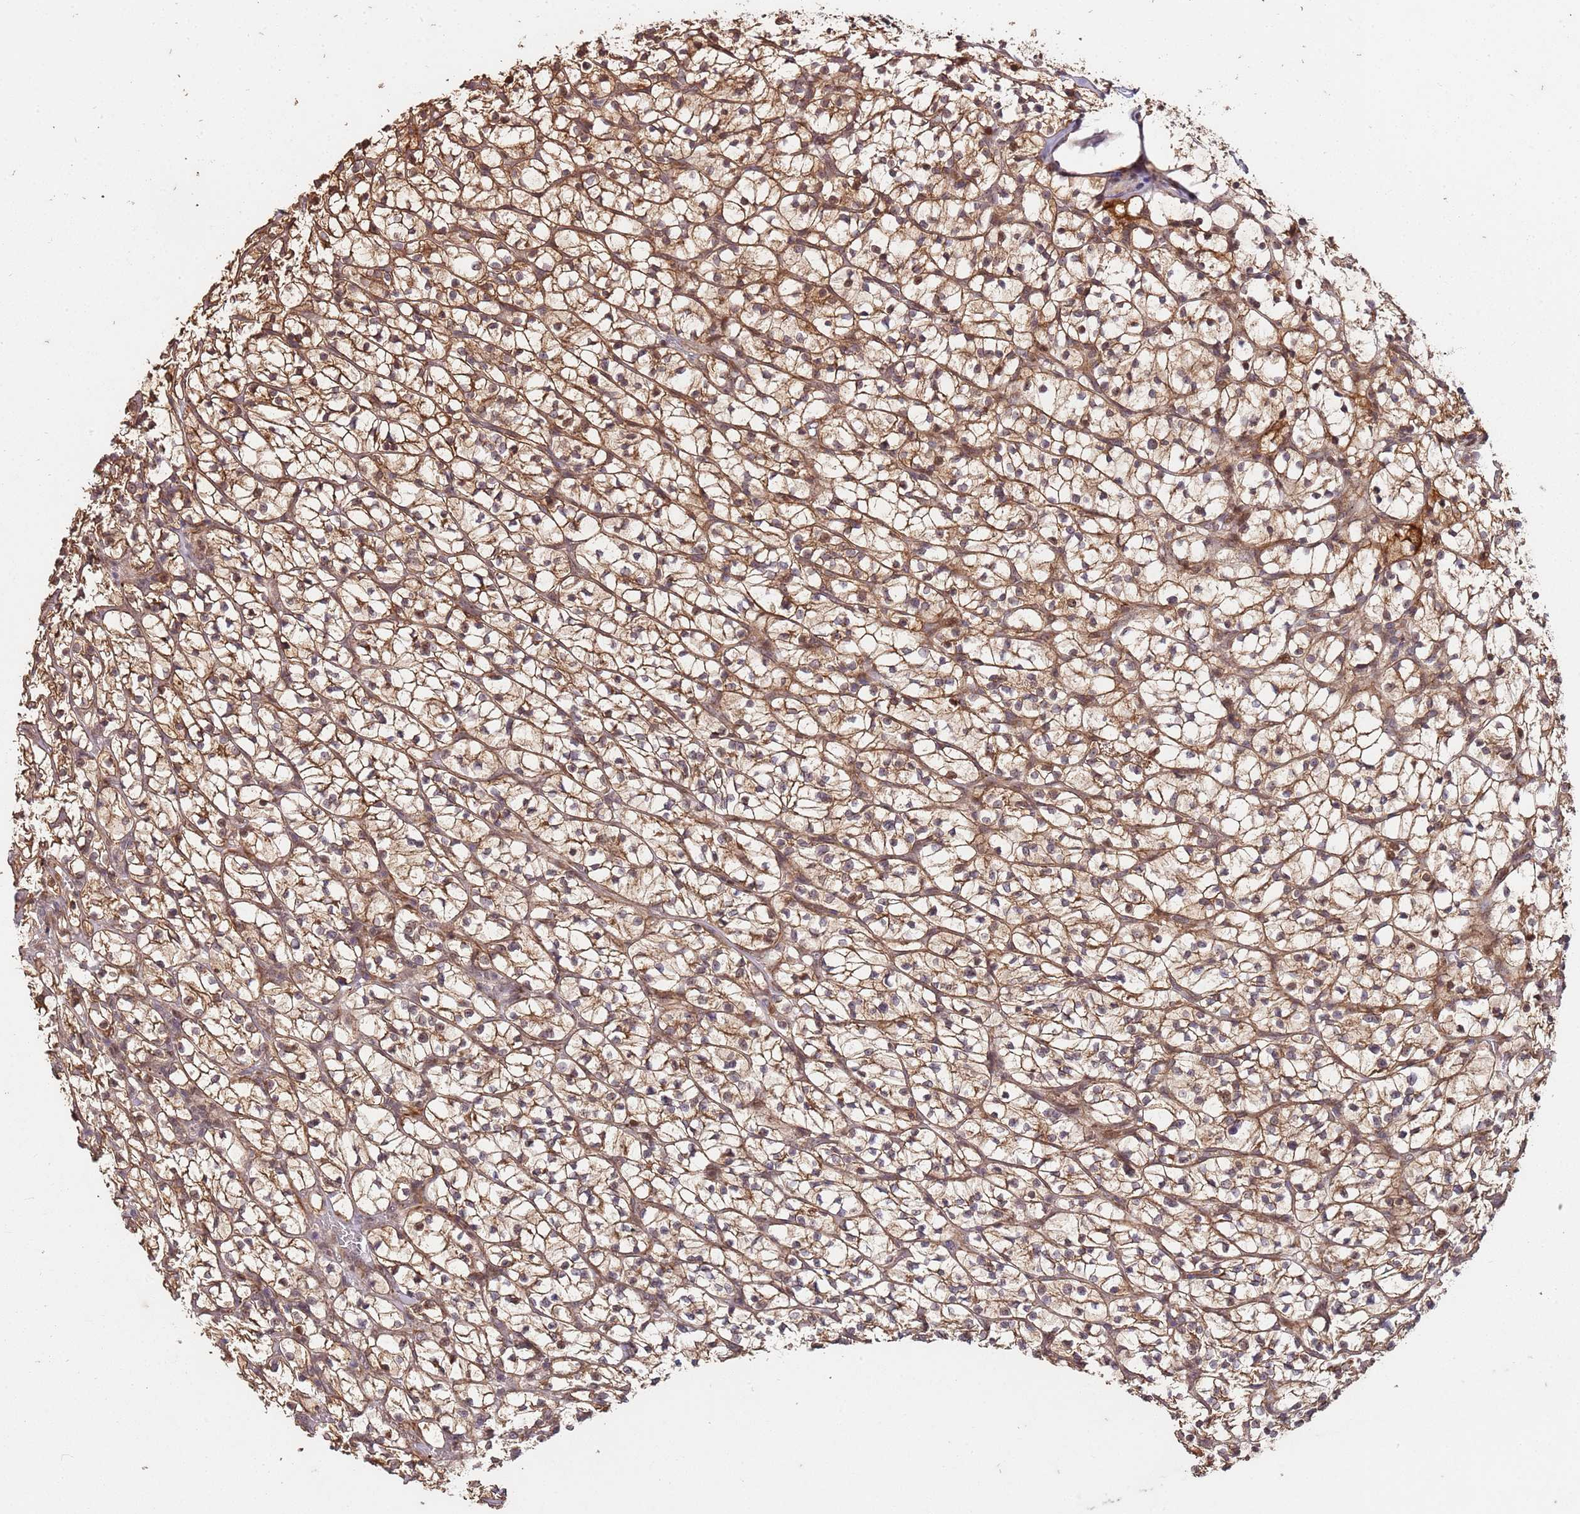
{"staining": {"intensity": "moderate", "quantity": ">75%", "location": "cytoplasmic/membranous"}, "tissue": "renal cancer", "cell_type": "Tumor cells", "image_type": "cancer", "snomed": [{"axis": "morphology", "description": "Adenocarcinoma, NOS"}, {"axis": "topography", "description": "Kidney"}], "caption": "IHC (DAB (3,3'-diaminobenzidine)) staining of renal cancer (adenocarcinoma) shows moderate cytoplasmic/membranous protein positivity in approximately >75% of tumor cells.", "gene": "EDC3", "patient": {"sex": "female", "age": 64}}